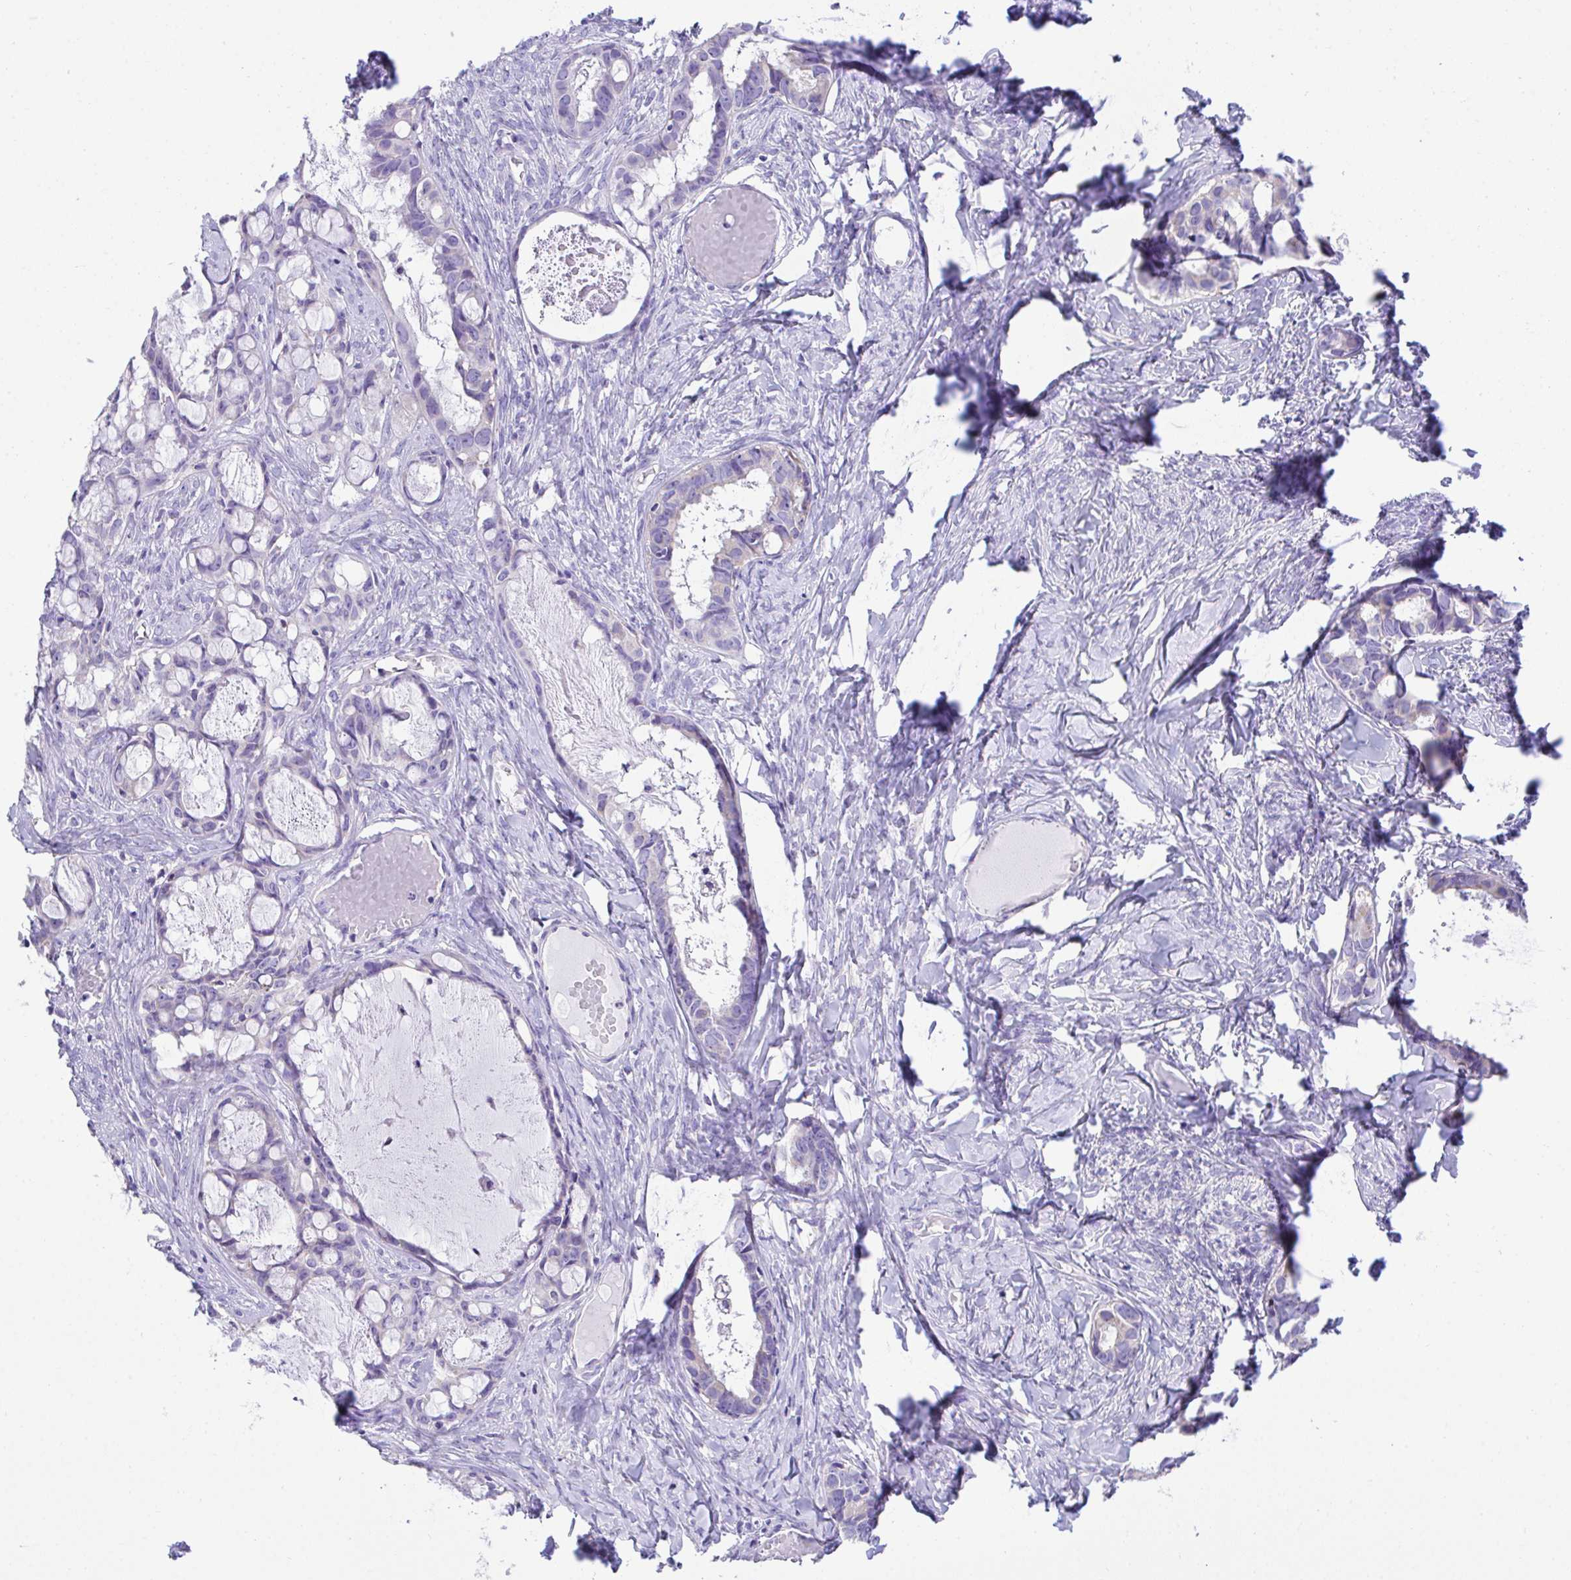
{"staining": {"intensity": "negative", "quantity": "none", "location": "none"}, "tissue": "ovarian cancer", "cell_type": "Tumor cells", "image_type": "cancer", "snomed": [{"axis": "morphology", "description": "Cystadenocarcinoma, serous, NOS"}, {"axis": "topography", "description": "Ovary"}], "caption": "High power microscopy photomicrograph of an immunohistochemistry photomicrograph of ovarian cancer, revealing no significant positivity in tumor cells. (DAB (3,3'-diaminobenzidine) immunohistochemistry (IHC), high magnification).", "gene": "NLRP8", "patient": {"sex": "female", "age": 69}}